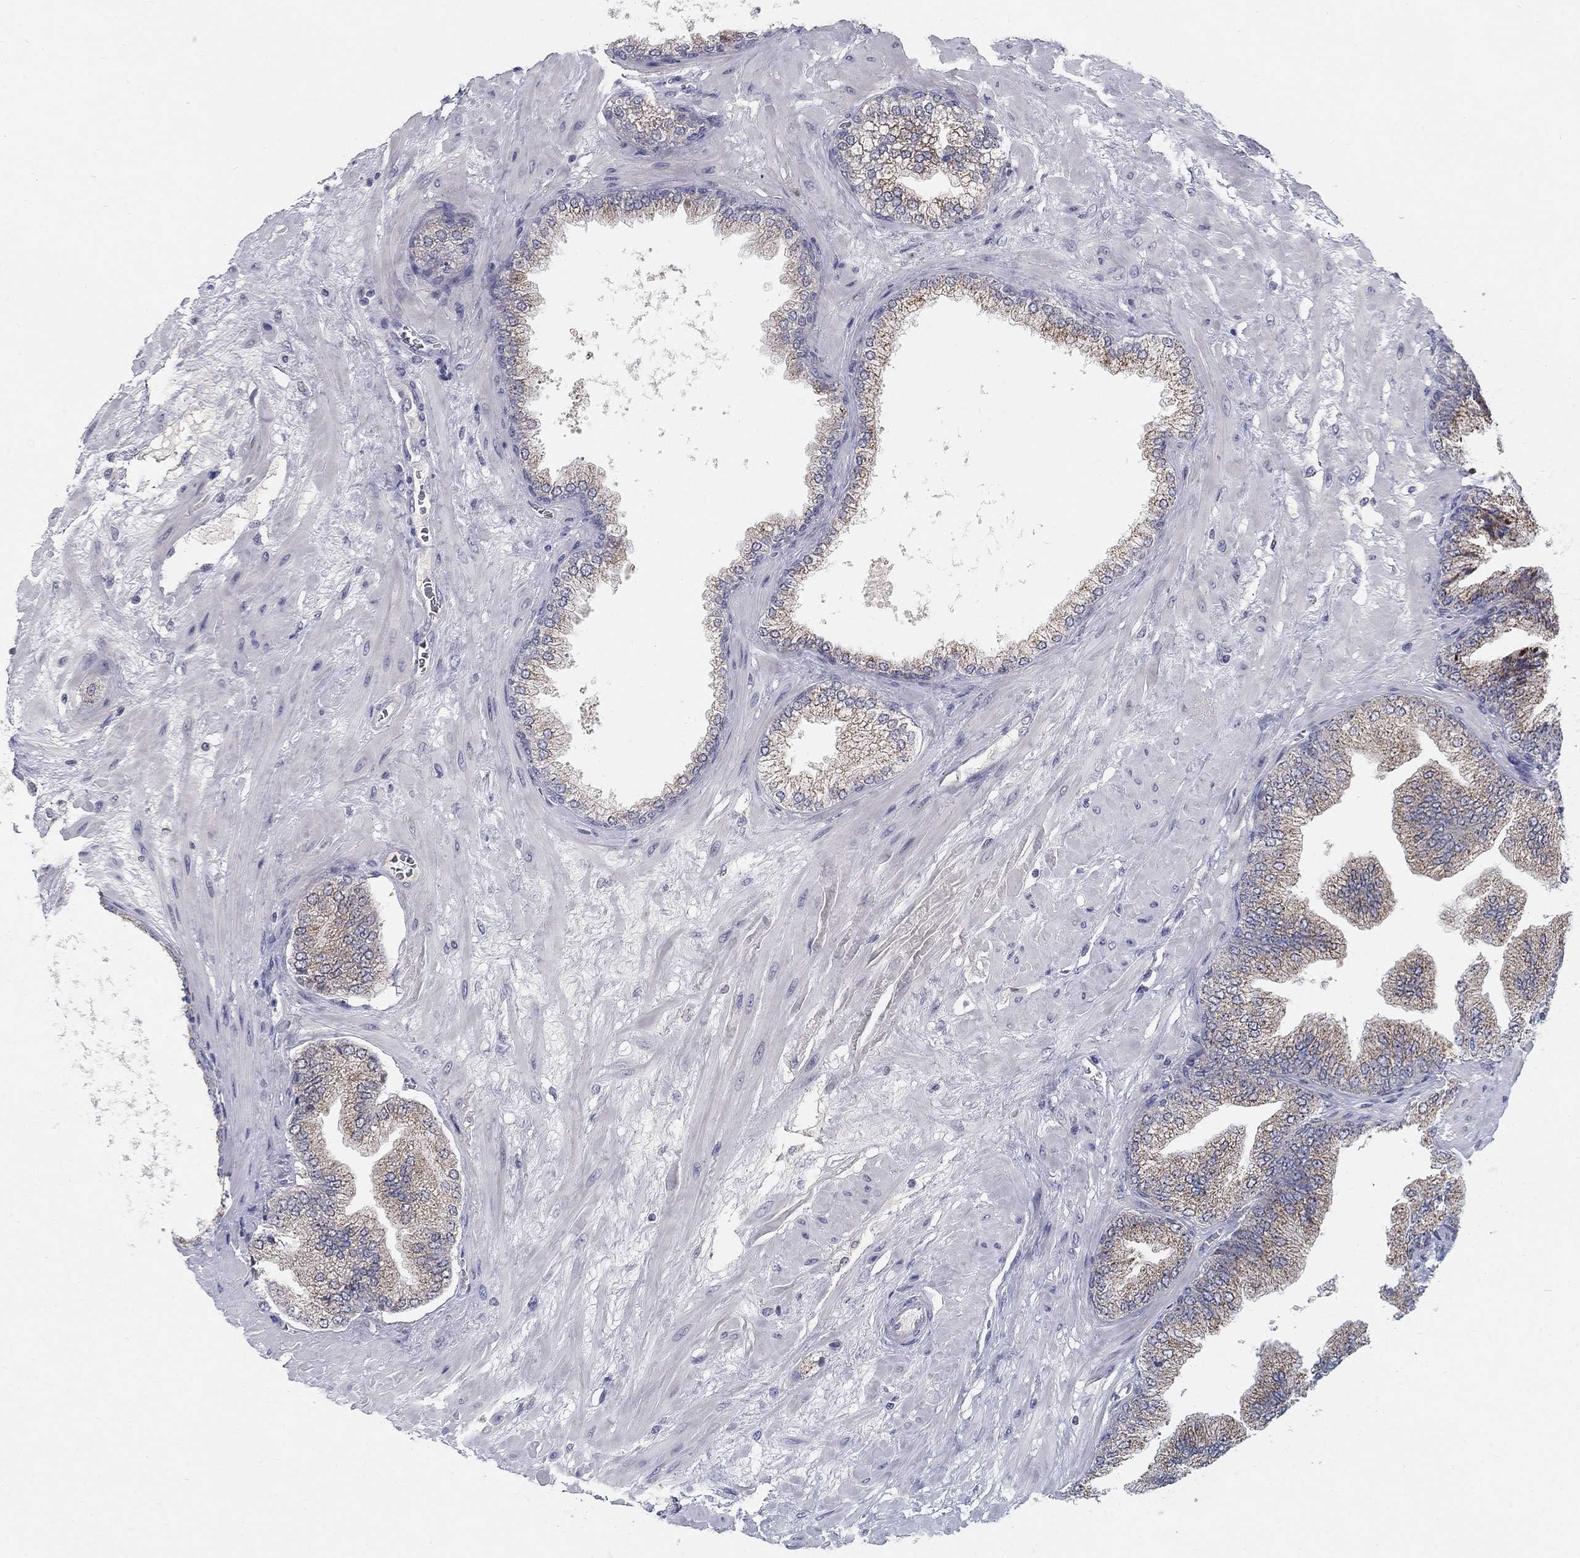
{"staining": {"intensity": "weak", "quantity": ">75%", "location": "cytoplasmic/membranous"}, "tissue": "prostate cancer", "cell_type": "Tumor cells", "image_type": "cancer", "snomed": [{"axis": "morphology", "description": "Adenocarcinoma, Low grade"}, {"axis": "topography", "description": "Prostate"}], "caption": "Tumor cells reveal weak cytoplasmic/membranous expression in about >75% of cells in prostate cancer (adenocarcinoma (low-grade)).", "gene": "PANK3", "patient": {"sex": "male", "age": 72}}